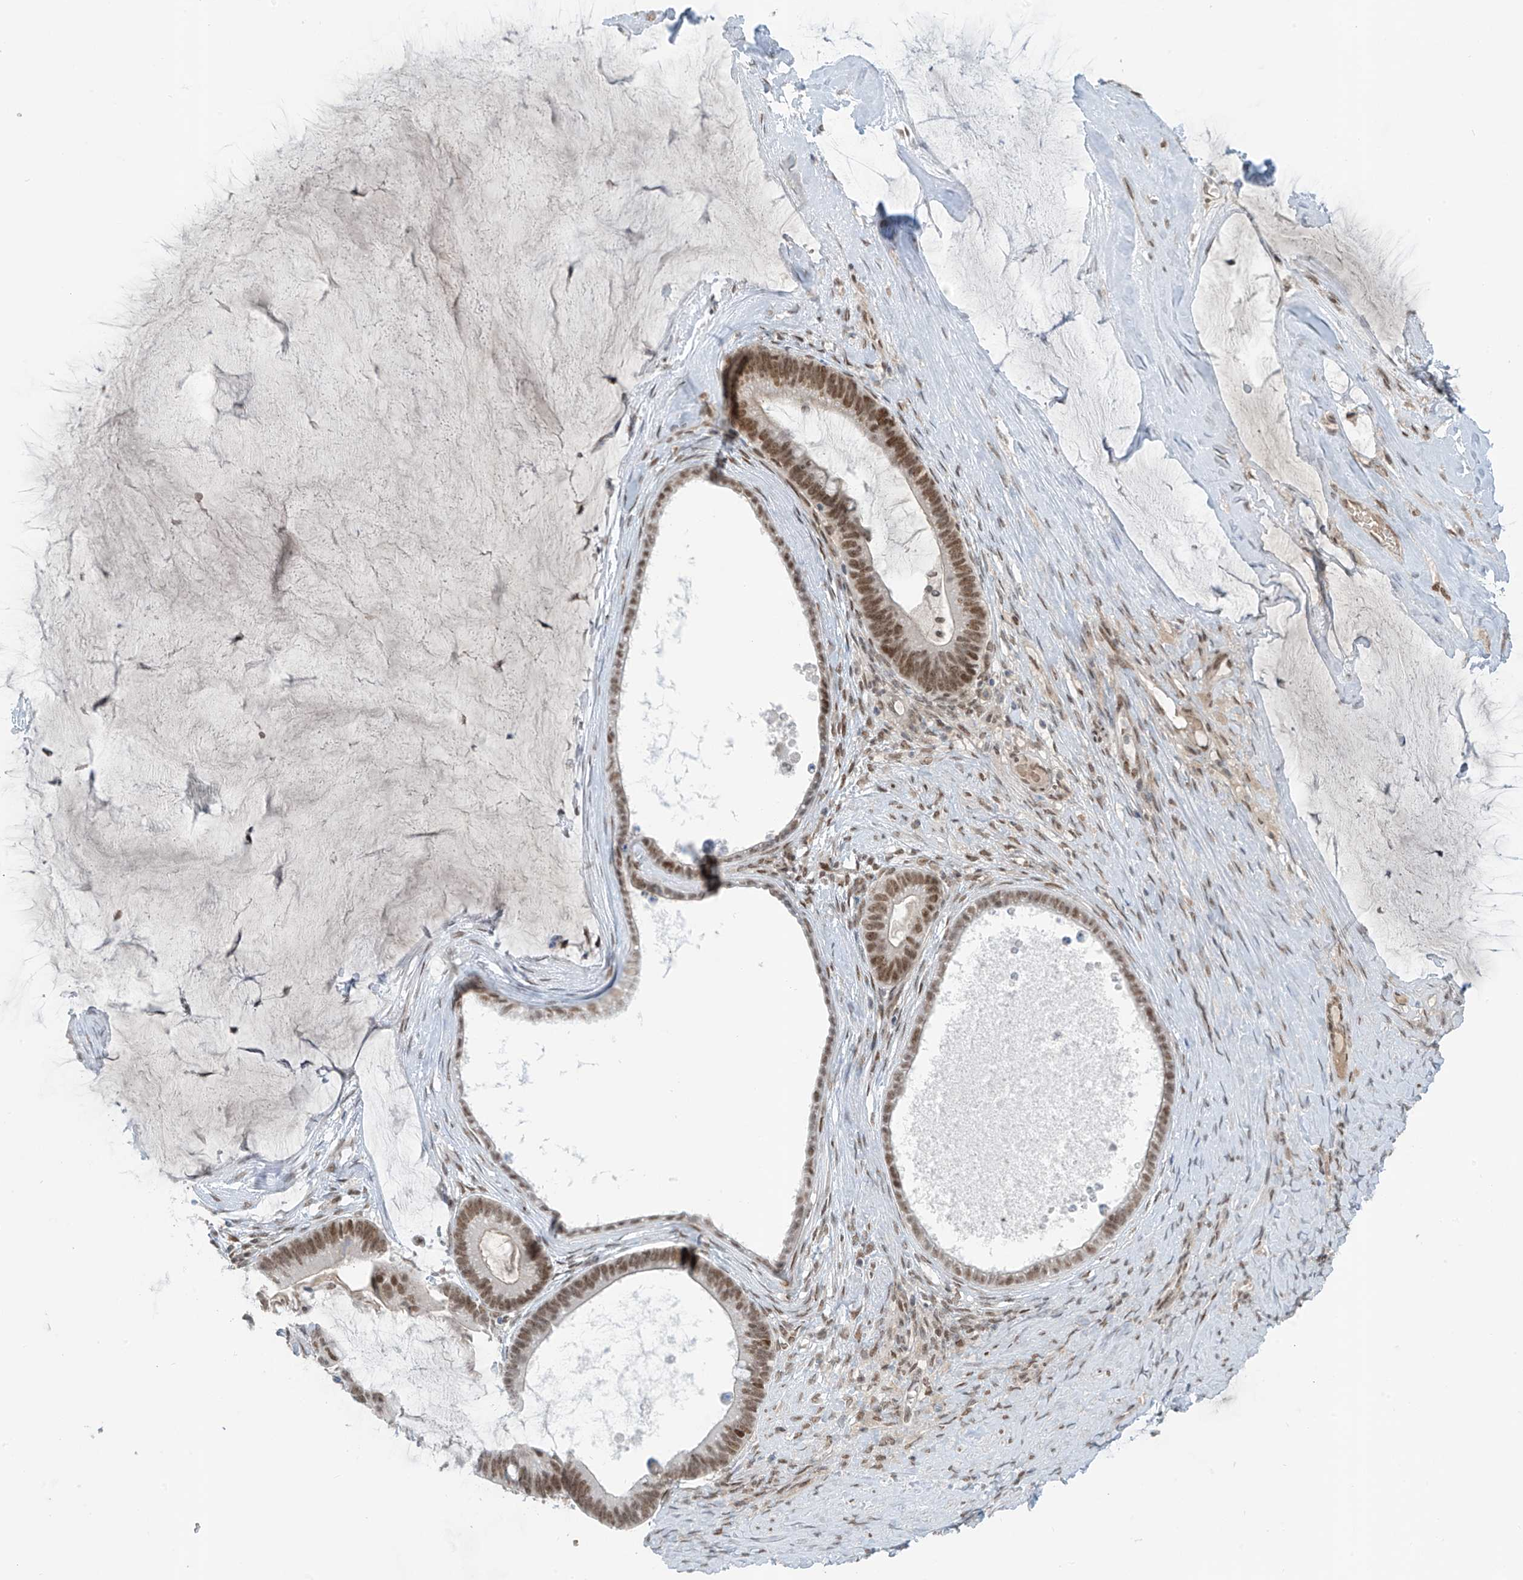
{"staining": {"intensity": "moderate", "quantity": ">75%", "location": "nuclear"}, "tissue": "ovarian cancer", "cell_type": "Tumor cells", "image_type": "cancer", "snomed": [{"axis": "morphology", "description": "Cystadenocarcinoma, mucinous, NOS"}, {"axis": "topography", "description": "Ovary"}], "caption": "Ovarian cancer stained with immunohistochemistry reveals moderate nuclear expression in about >75% of tumor cells.", "gene": "MCM9", "patient": {"sex": "female", "age": 61}}